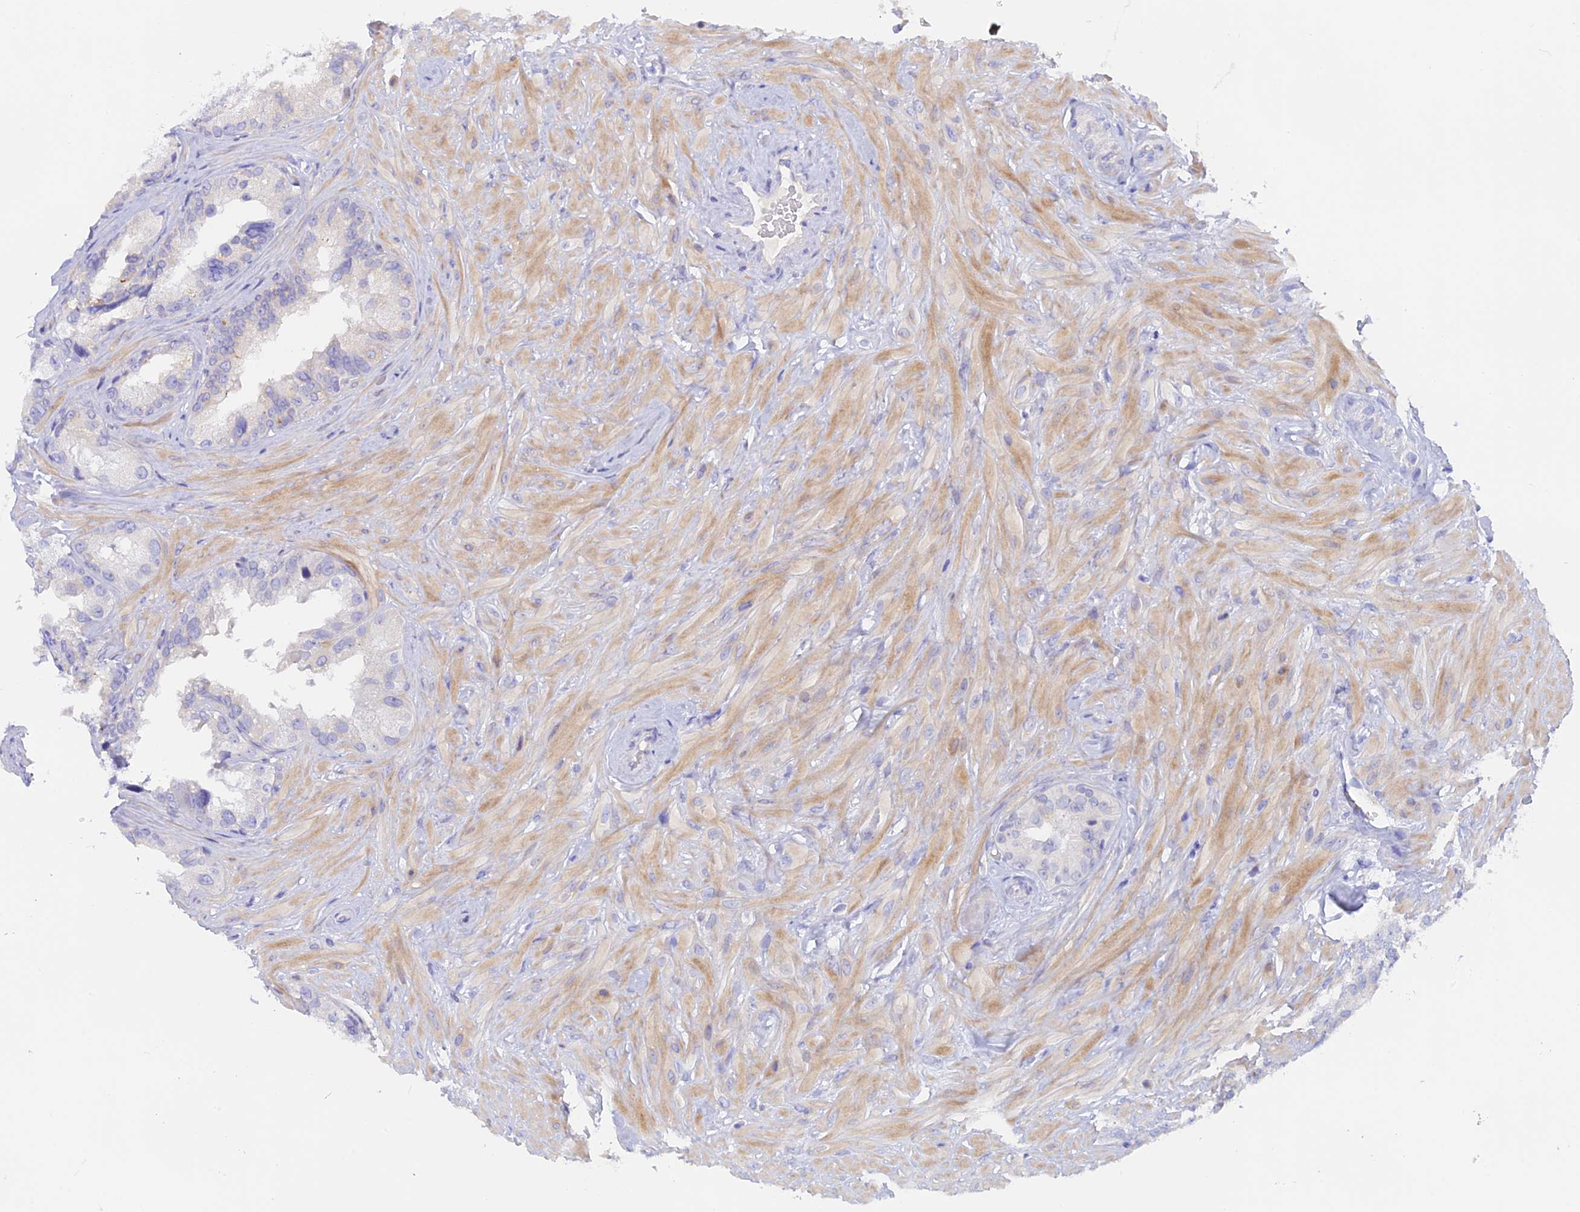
{"staining": {"intensity": "negative", "quantity": "none", "location": "none"}, "tissue": "seminal vesicle", "cell_type": "Glandular cells", "image_type": "normal", "snomed": [{"axis": "morphology", "description": "Normal tissue, NOS"}, {"axis": "topography", "description": "Seminal veicle"}, {"axis": "topography", "description": "Peripheral nerve tissue"}], "caption": "Micrograph shows no protein positivity in glandular cells of benign seminal vesicle.", "gene": "GLB1L", "patient": {"sex": "male", "age": 67}}